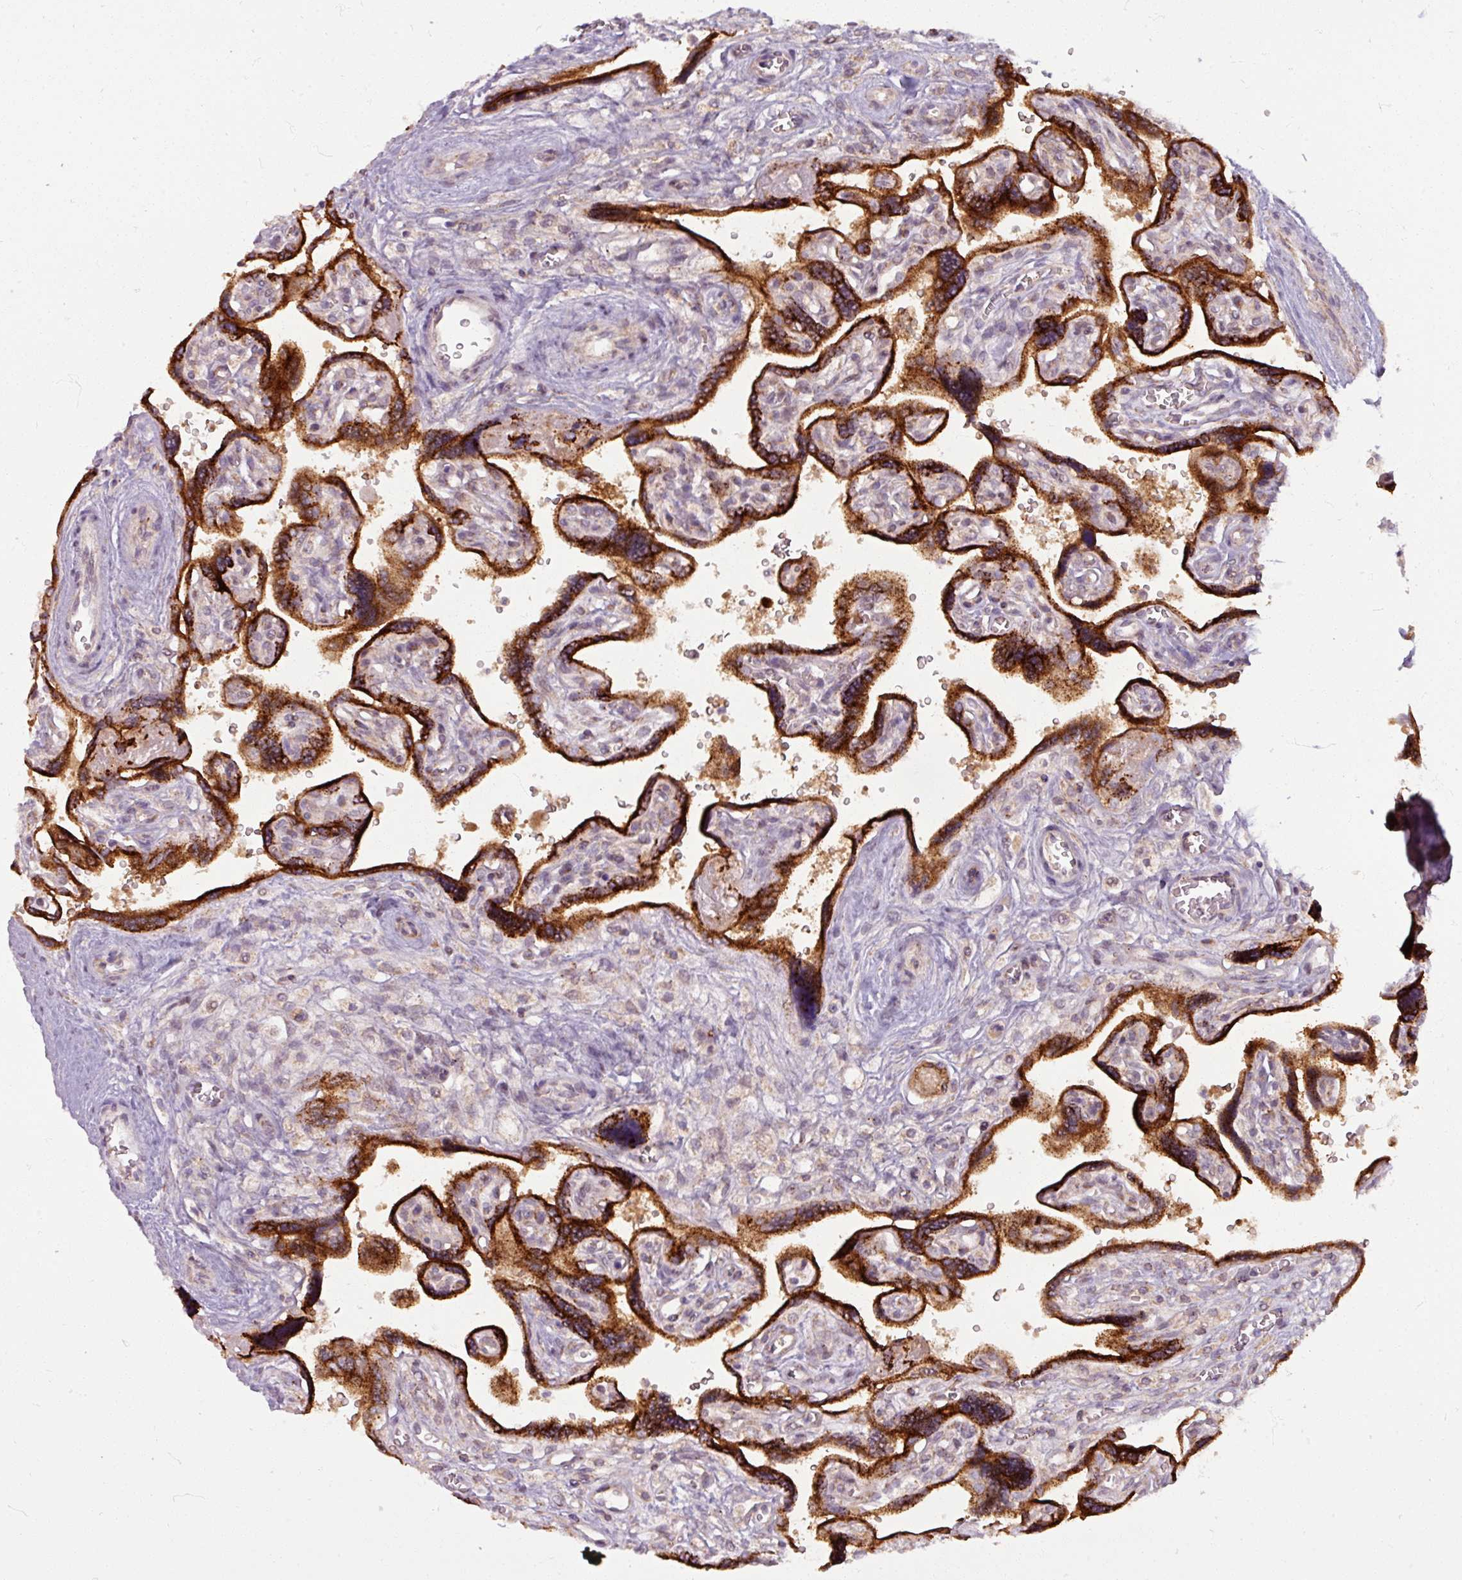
{"staining": {"intensity": "strong", "quantity": ">75%", "location": "cytoplasmic/membranous"}, "tissue": "placenta", "cell_type": "Decidual cells", "image_type": "normal", "snomed": [{"axis": "morphology", "description": "Normal tissue, NOS"}, {"axis": "topography", "description": "Placenta"}], "caption": "Immunohistochemical staining of unremarkable human placenta reveals >75% levels of strong cytoplasmic/membranous protein positivity in approximately >75% of decidual cells. The staining is performed using DAB (3,3'-diaminobenzidine) brown chromogen to label protein expression. The nuclei are counter-stained blue using hematoxylin.", "gene": "MAGT1", "patient": {"sex": "female", "age": 39}}